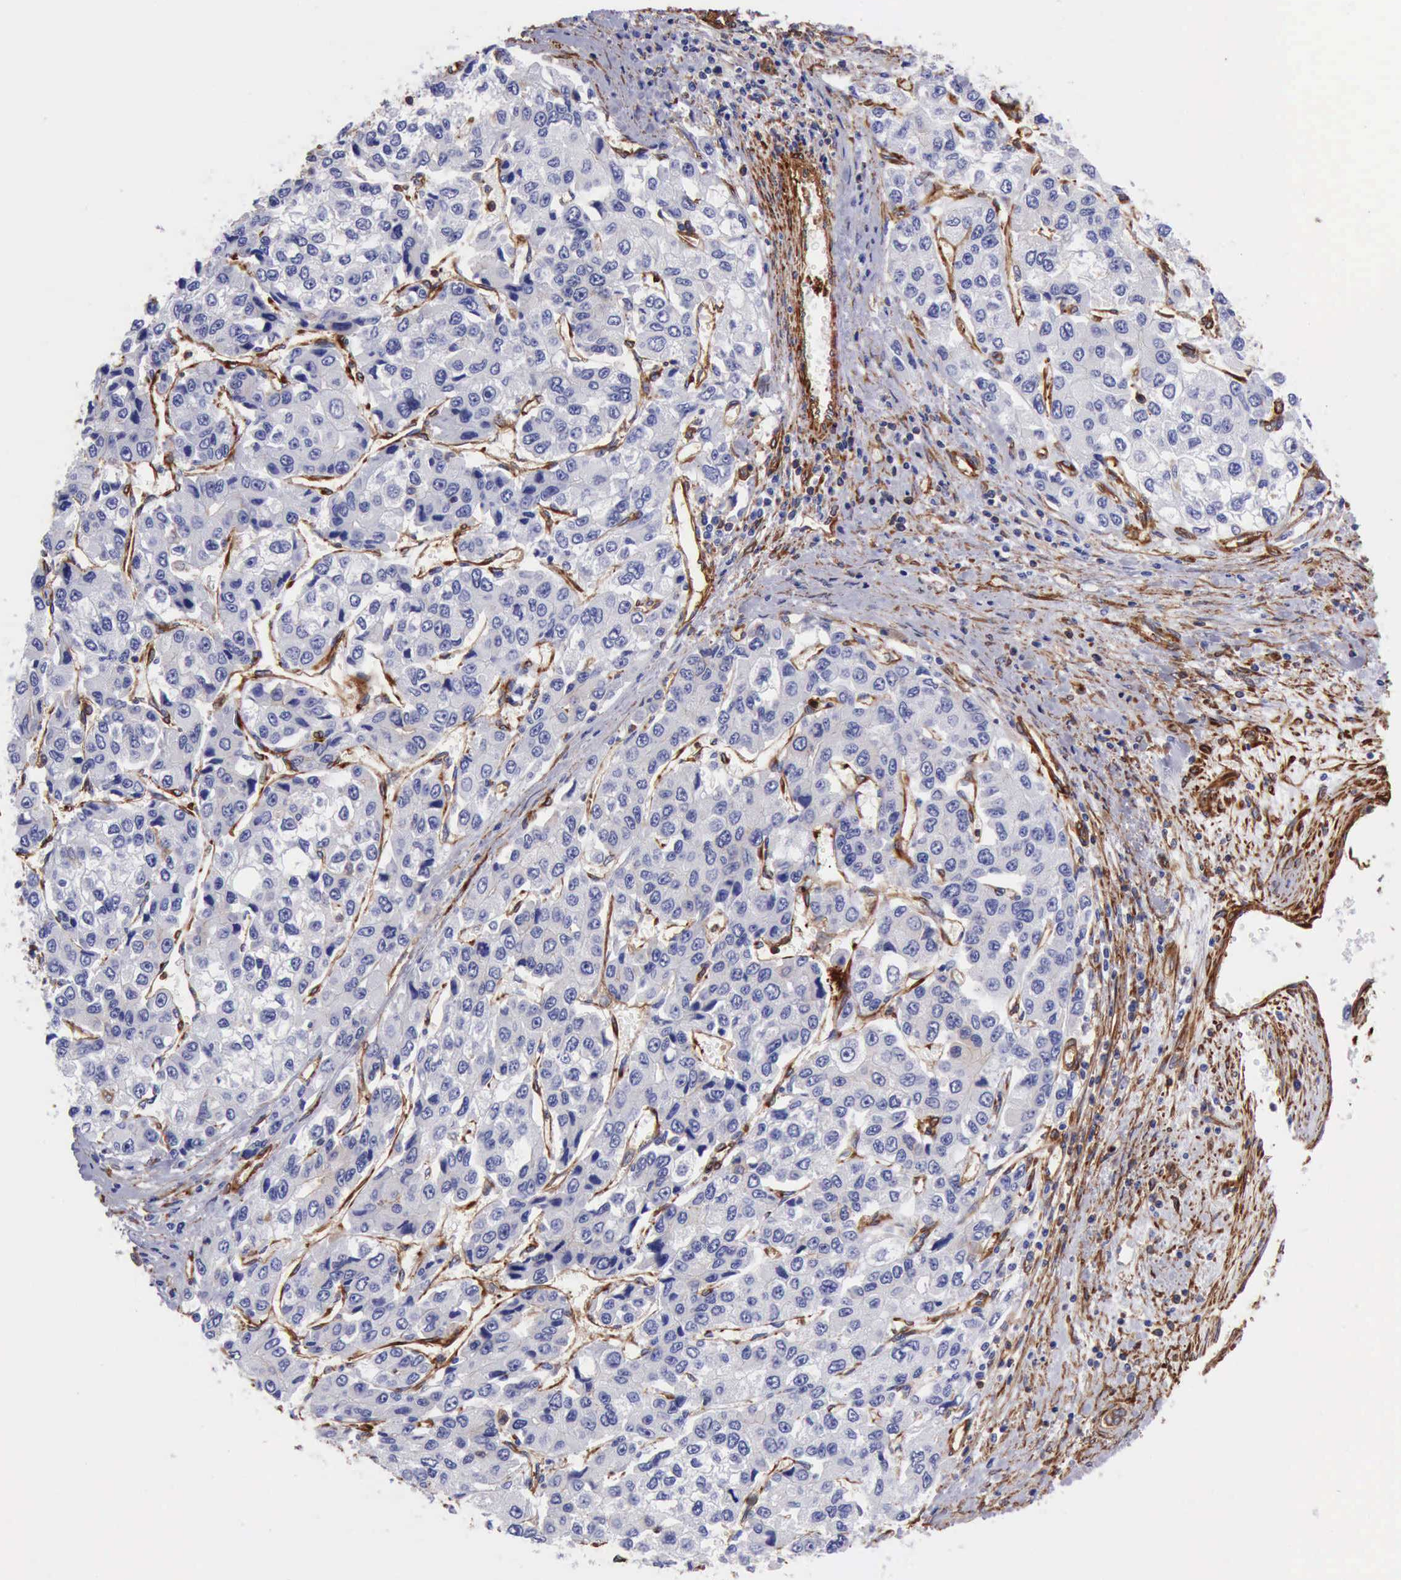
{"staining": {"intensity": "negative", "quantity": "none", "location": "none"}, "tissue": "liver cancer", "cell_type": "Tumor cells", "image_type": "cancer", "snomed": [{"axis": "morphology", "description": "Carcinoma, Hepatocellular, NOS"}, {"axis": "topography", "description": "Liver"}], "caption": "The image demonstrates no significant positivity in tumor cells of liver cancer (hepatocellular carcinoma). Nuclei are stained in blue.", "gene": "FLNA", "patient": {"sex": "female", "age": 66}}